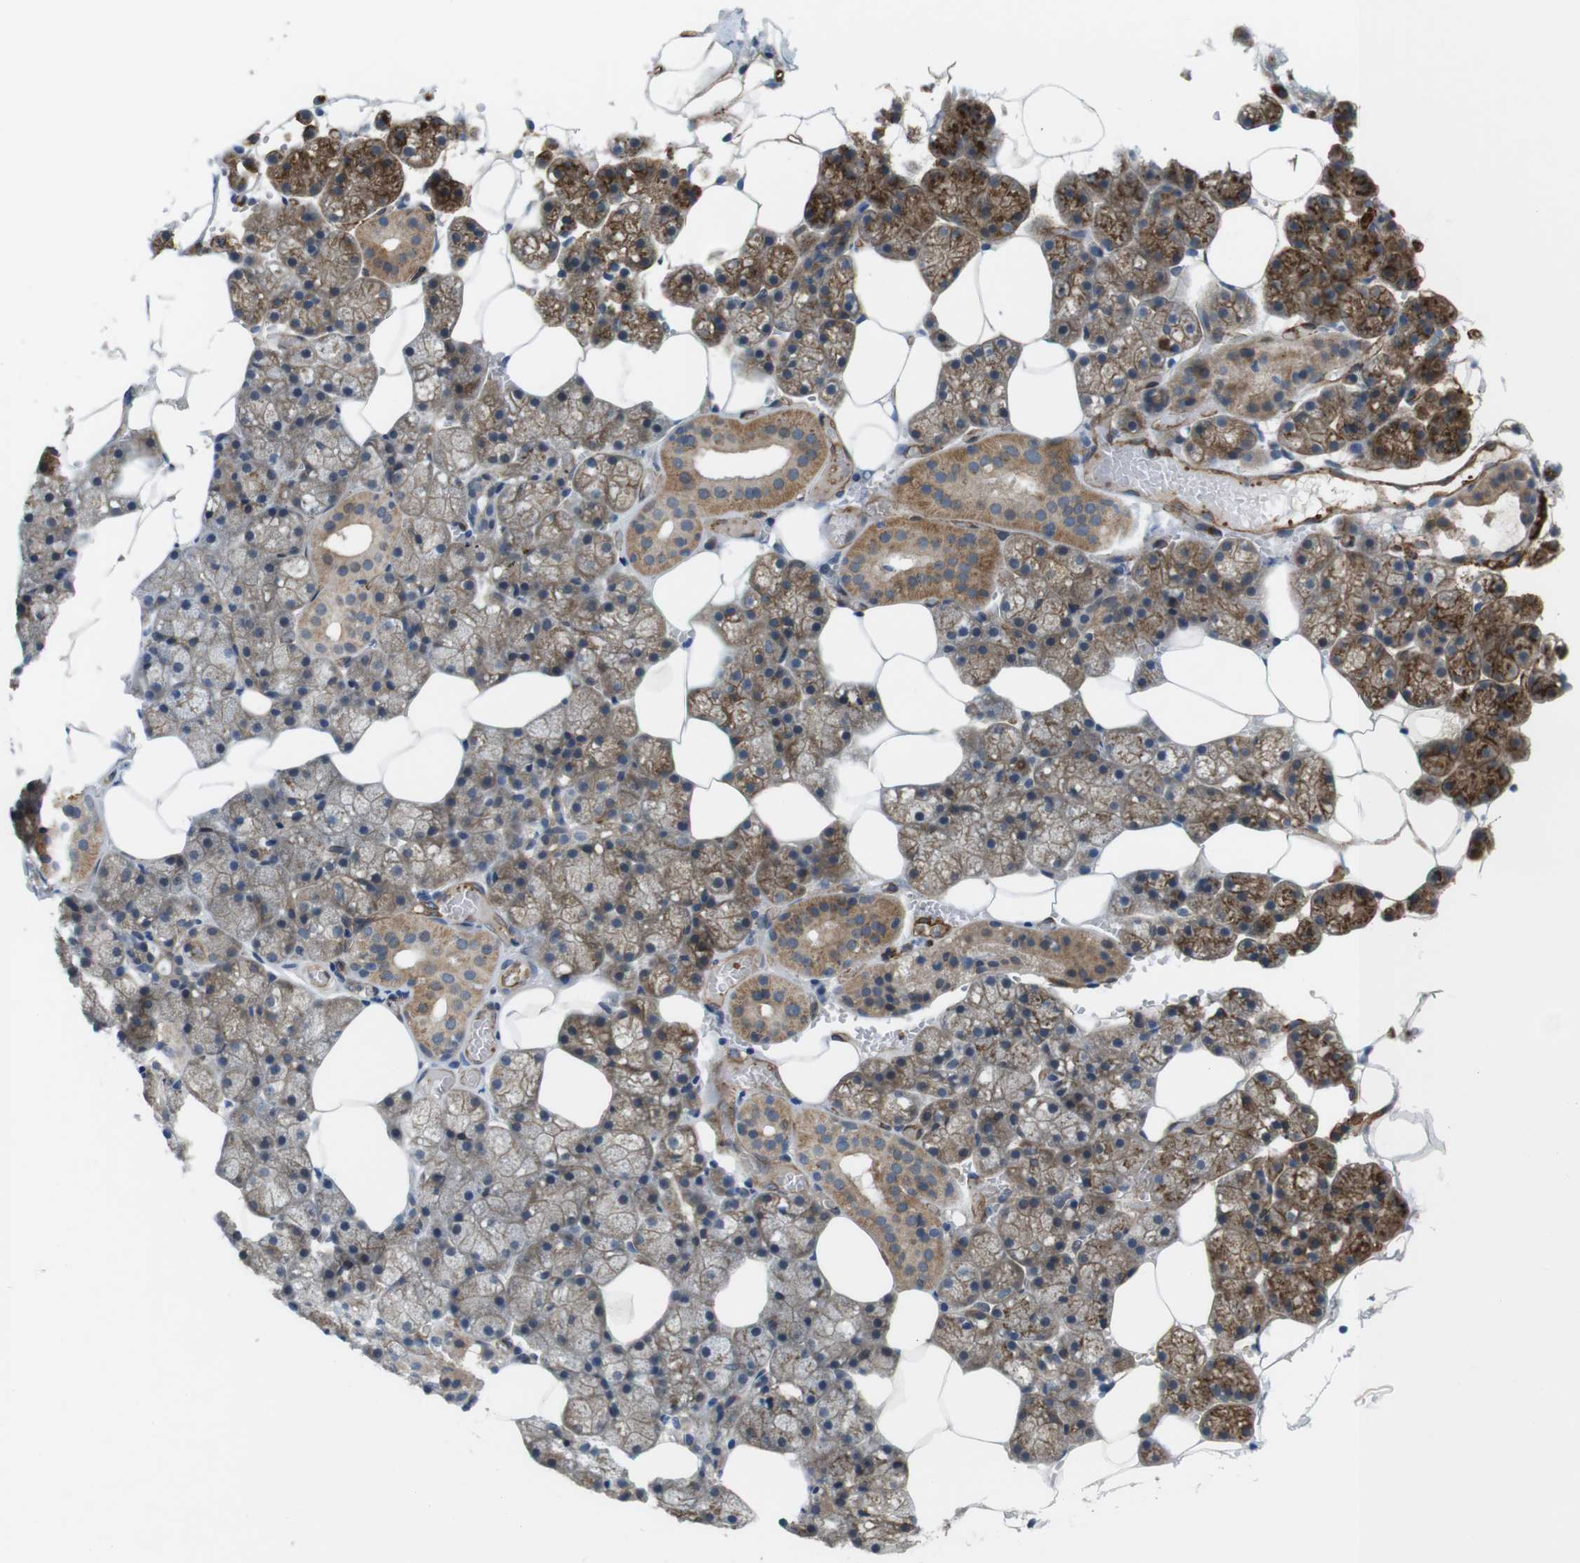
{"staining": {"intensity": "strong", "quantity": ">75%", "location": "cytoplasmic/membranous"}, "tissue": "salivary gland", "cell_type": "Glandular cells", "image_type": "normal", "snomed": [{"axis": "morphology", "description": "Normal tissue, NOS"}, {"axis": "topography", "description": "Salivary gland"}], "caption": "The histopathology image displays a brown stain indicating the presence of a protein in the cytoplasmic/membranous of glandular cells in salivary gland.", "gene": "BVES", "patient": {"sex": "male", "age": 62}}